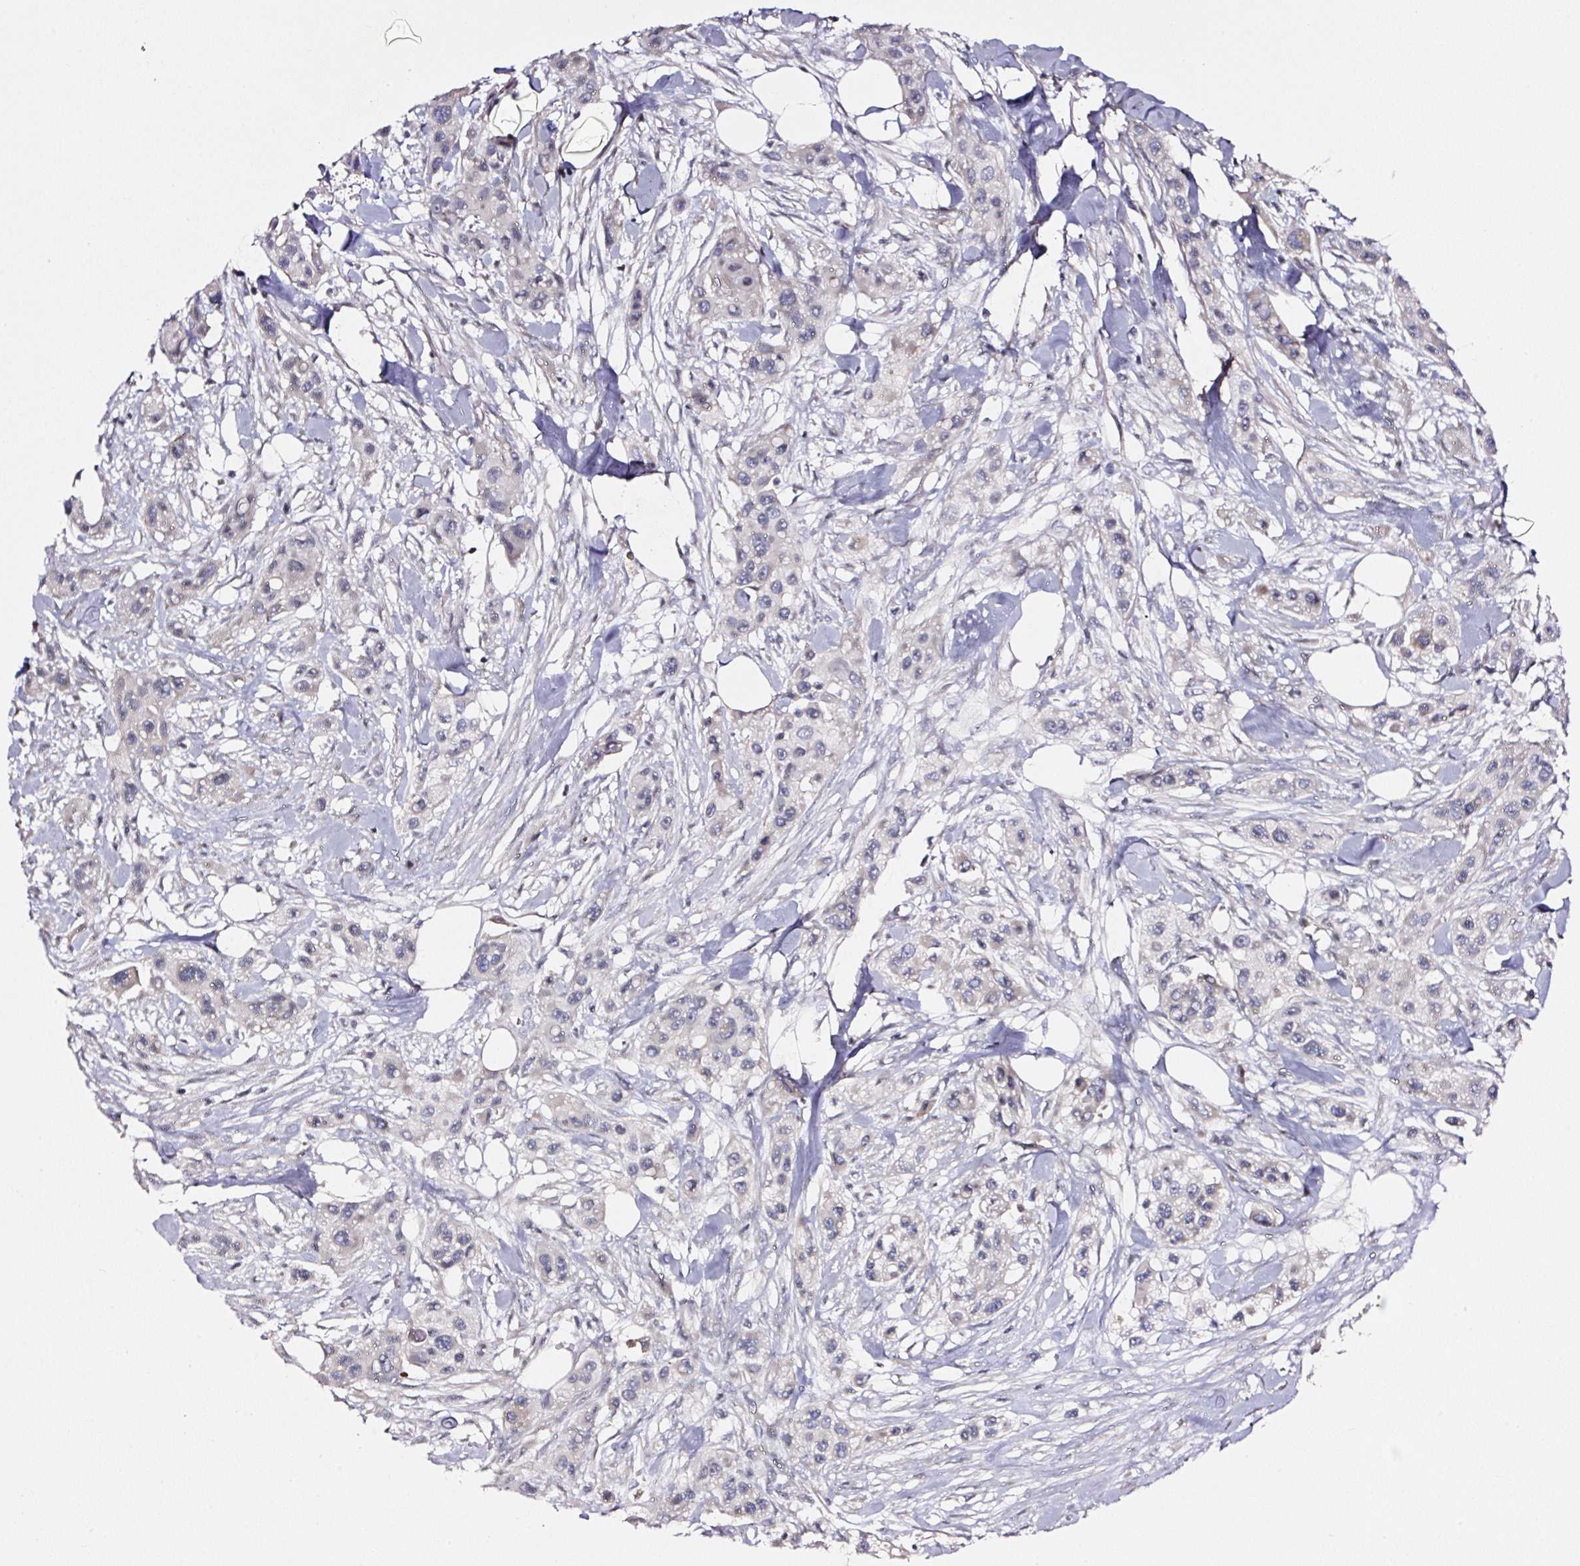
{"staining": {"intensity": "negative", "quantity": "none", "location": "none"}, "tissue": "skin cancer", "cell_type": "Tumor cells", "image_type": "cancer", "snomed": [{"axis": "morphology", "description": "Squamous cell carcinoma, NOS"}, {"axis": "topography", "description": "Skin"}], "caption": "Tumor cells are negative for protein expression in human skin cancer. (DAB immunohistochemistry (IHC), high magnification).", "gene": "CD47", "patient": {"sex": "male", "age": 63}}